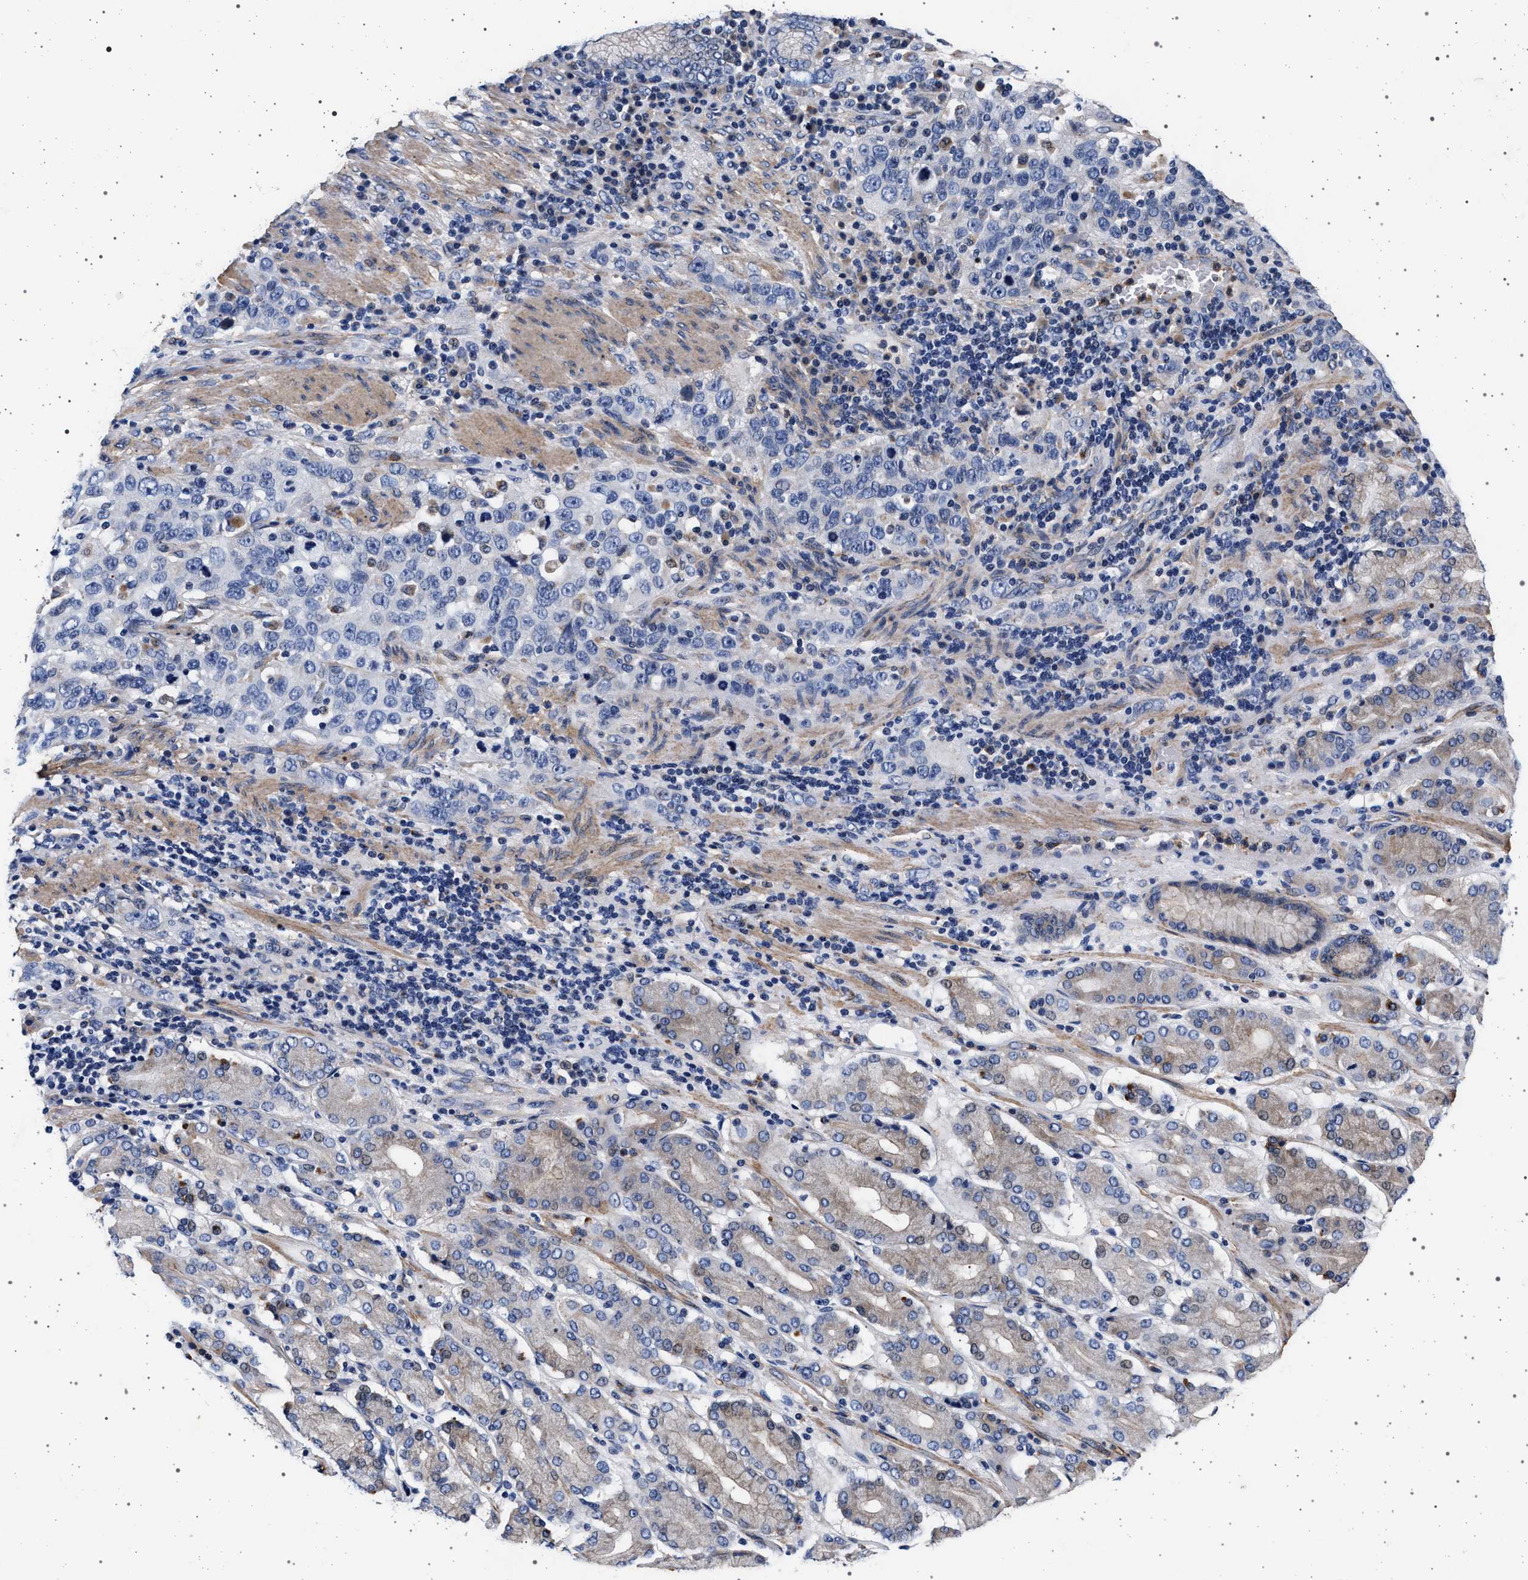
{"staining": {"intensity": "negative", "quantity": "none", "location": "none"}, "tissue": "stomach cancer", "cell_type": "Tumor cells", "image_type": "cancer", "snomed": [{"axis": "morphology", "description": "Normal tissue, NOS"}, {"axis": "morphology", "description": "Adenocarcinoma, NOS"}, {"axis": "topography", "description": "Stomach"}], "caption": "This is an IHC histopathology image of adenocarcinoma (stomach). There is no staining in tumor cells.", "gene": "KCNK6", "patient": {"sex": "male", "age": 48}}